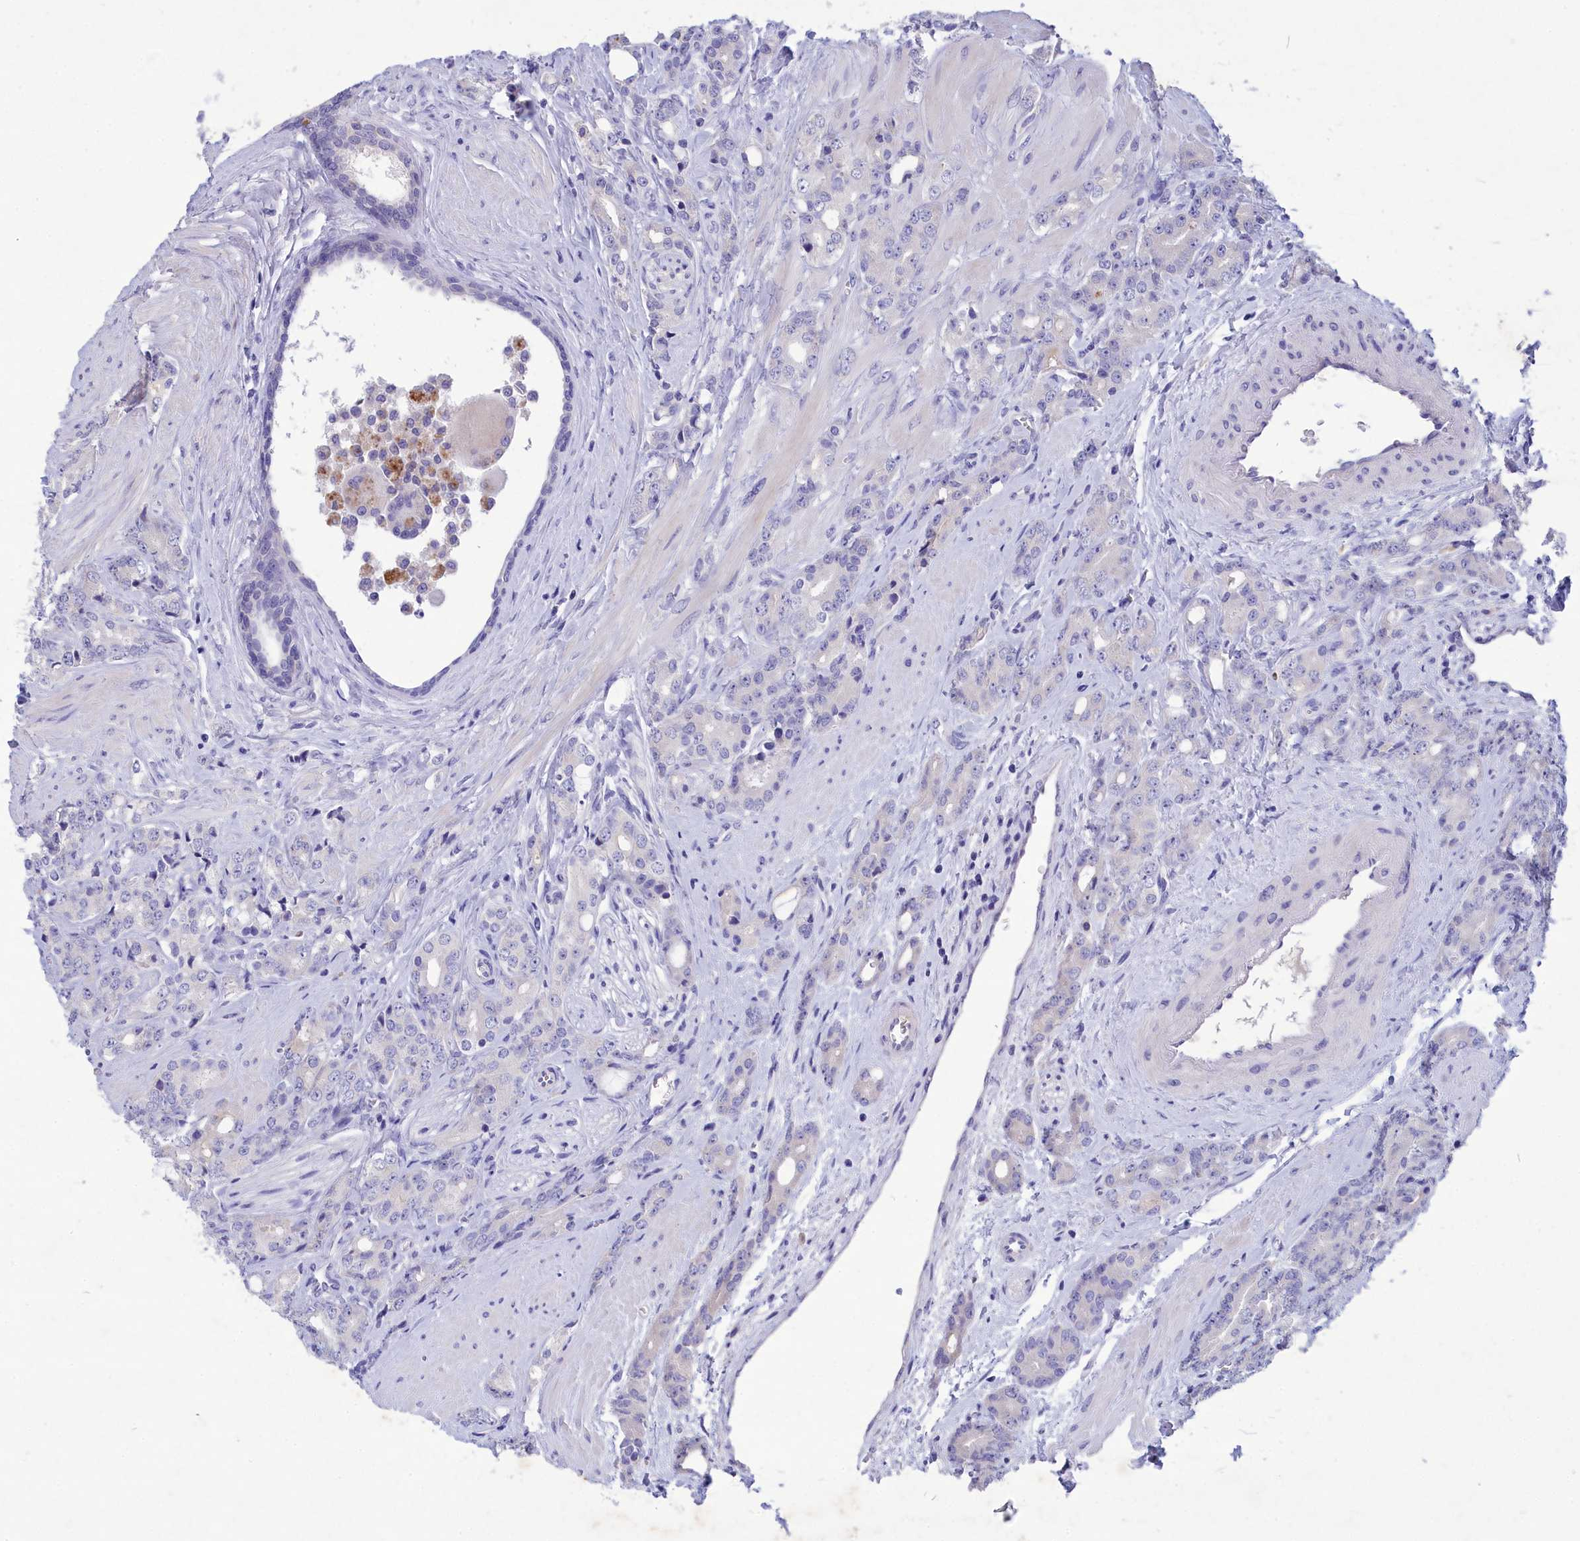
{"staining": {"intensity": "negative", "quantity": "none", "location": "none"}, "tissue": "prostate cancer", "cell_type": "Tumor cells", "image_type": "cancer", "snomed": [{"axis": "morphology", "description": "Adenocarcinoma, High grade"}, {"axis": "topography", "description": "Prostate"}], "caption": "Tumor cells are negative for protein expression in human prostate cancer. (Stains: DAB (3,3'-diaminobenzidine) immunohistochemistry (IHC) with hematoxylin counter stain, Microscopy: brightfield microscopy at high magnification).", "gene": "DEFB119", "patient": {"sex": "male", "age": 62}}